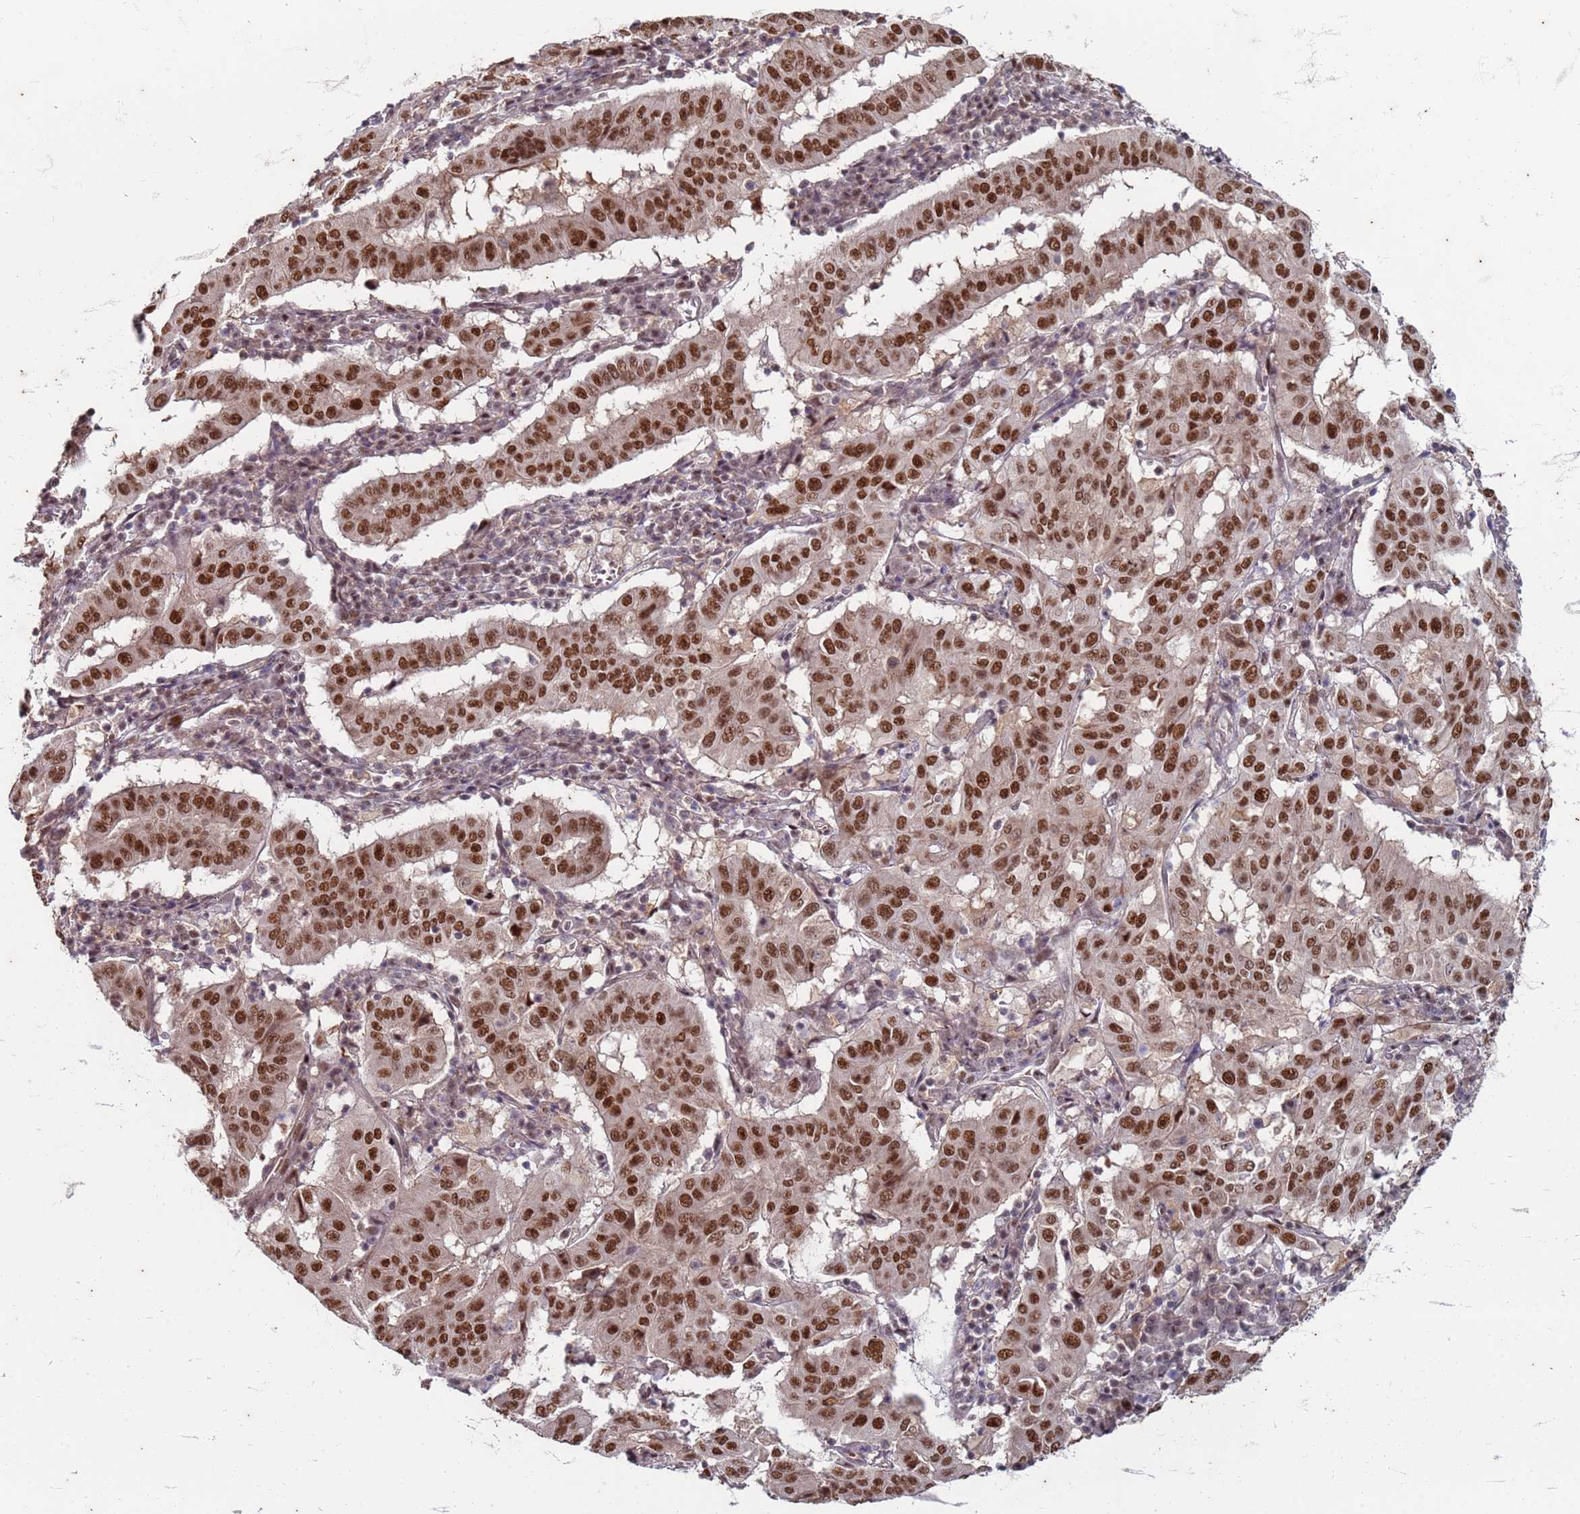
{"staining": {"intensity": "strong", "quantity": ">75%", "location": "nuclear"}, "tissue": "pancreatic cancer", "cell_type": "Tumor cells", "image_type": "cancer", "snomed": [{"axis": "morphology", "description": "Adenocarcinoma, NOS"}, {"axis": "topography", "description": "Pancreas"}], "caption": "Pancreatic adenocarcinoma was stained to show a protein in brown. There is high levels of strong nuclear staining in about >75% of tumor cells.", "gene": "TRMT6", "patient": {"sex": "male", "age": 63}}